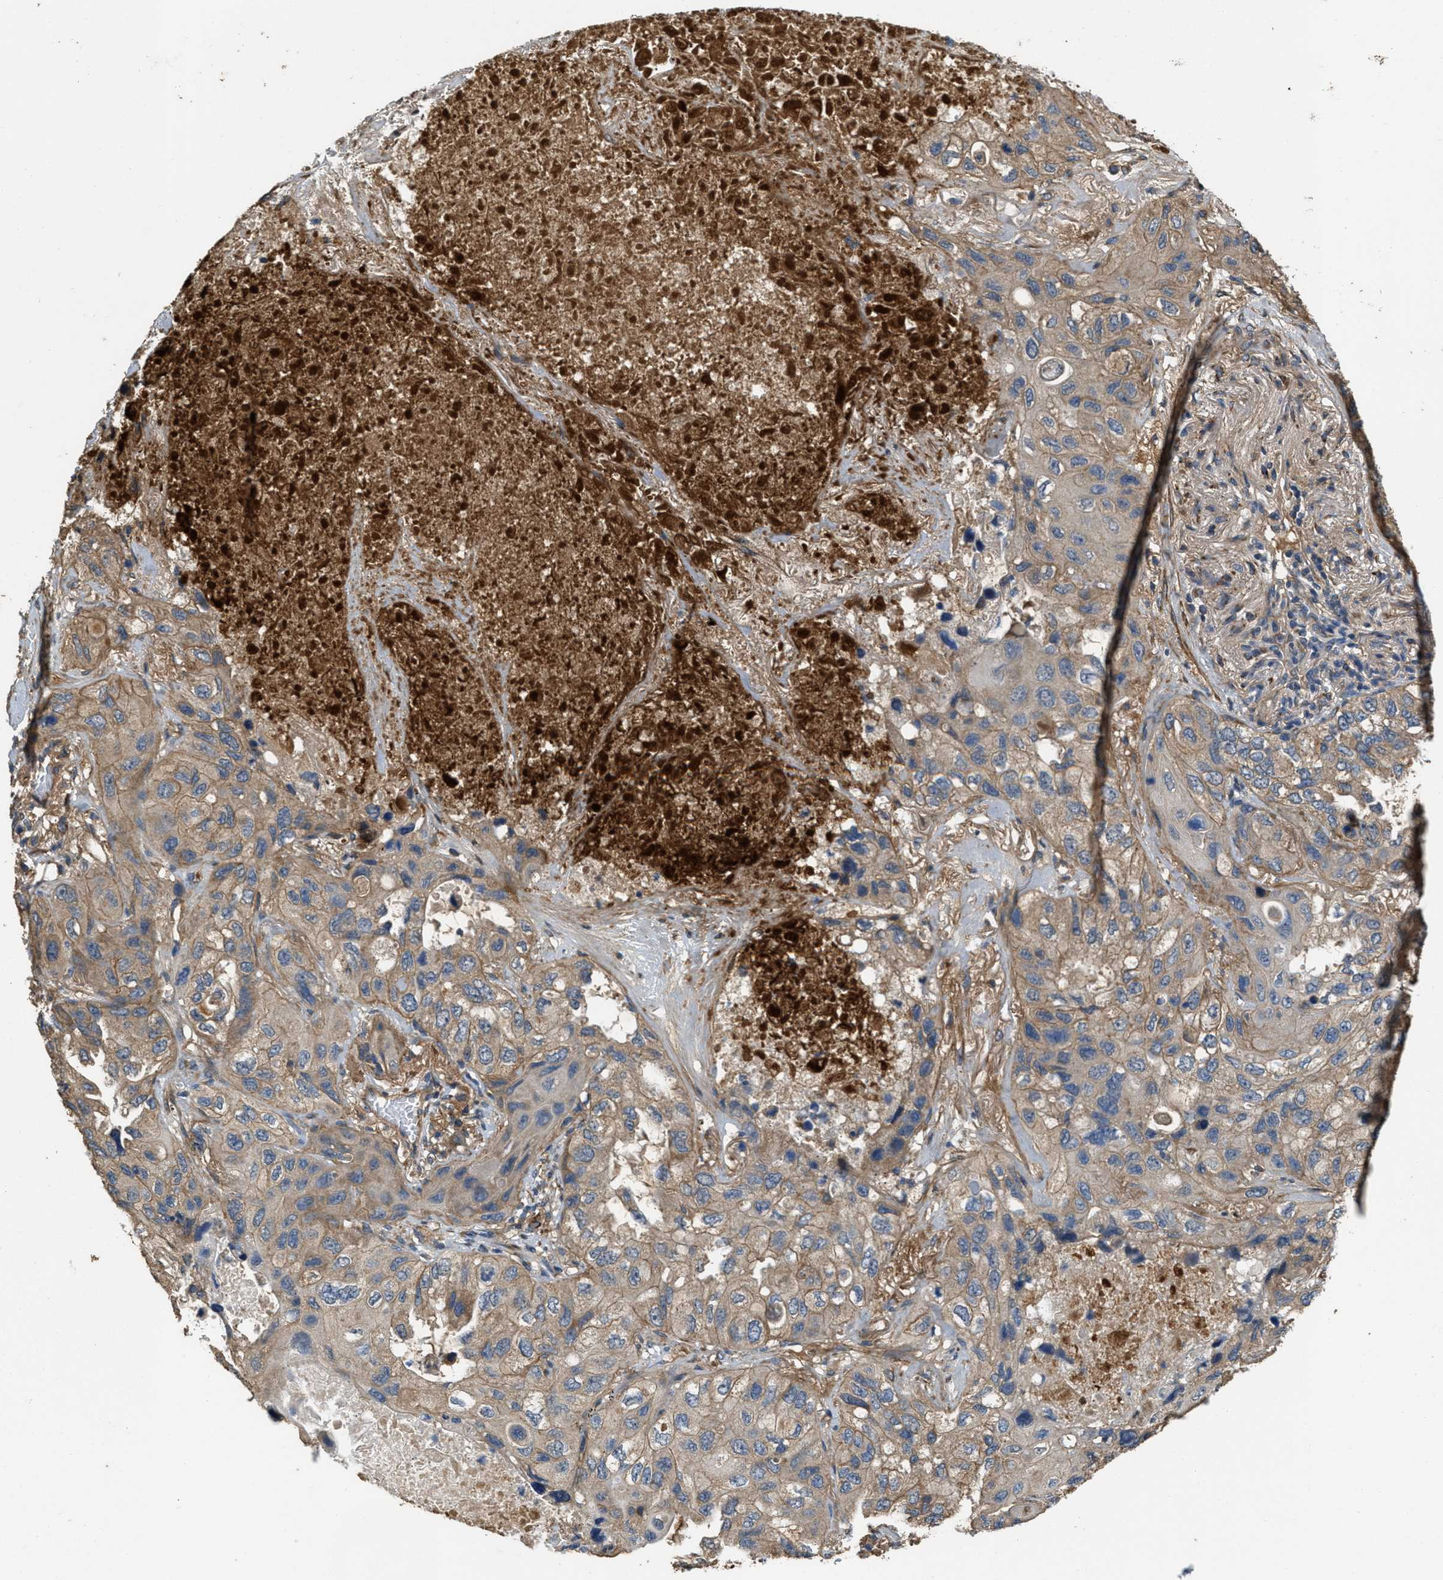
{"staining": {"intensity": "weak", "quantity": ">75%", "location": "cytoplasmic/membranous"}, "tissue": "lung cancer", "cell_type": "Tumor cells", "image_type": "cancer", "snomed": [{"axis": "morphology", "description": "Squamous cell carcinoma, NOS"}, {"axis": "topography", "description": "Lung"}], "caption": "Protein analysis of squamous cell carcinoma (lung) tissue shows weak cytoplasmic/membranous staining in approximately >75% of tumor cells.", "gene": "THBS2", "patient": {"sex": "female", "age": 73}}